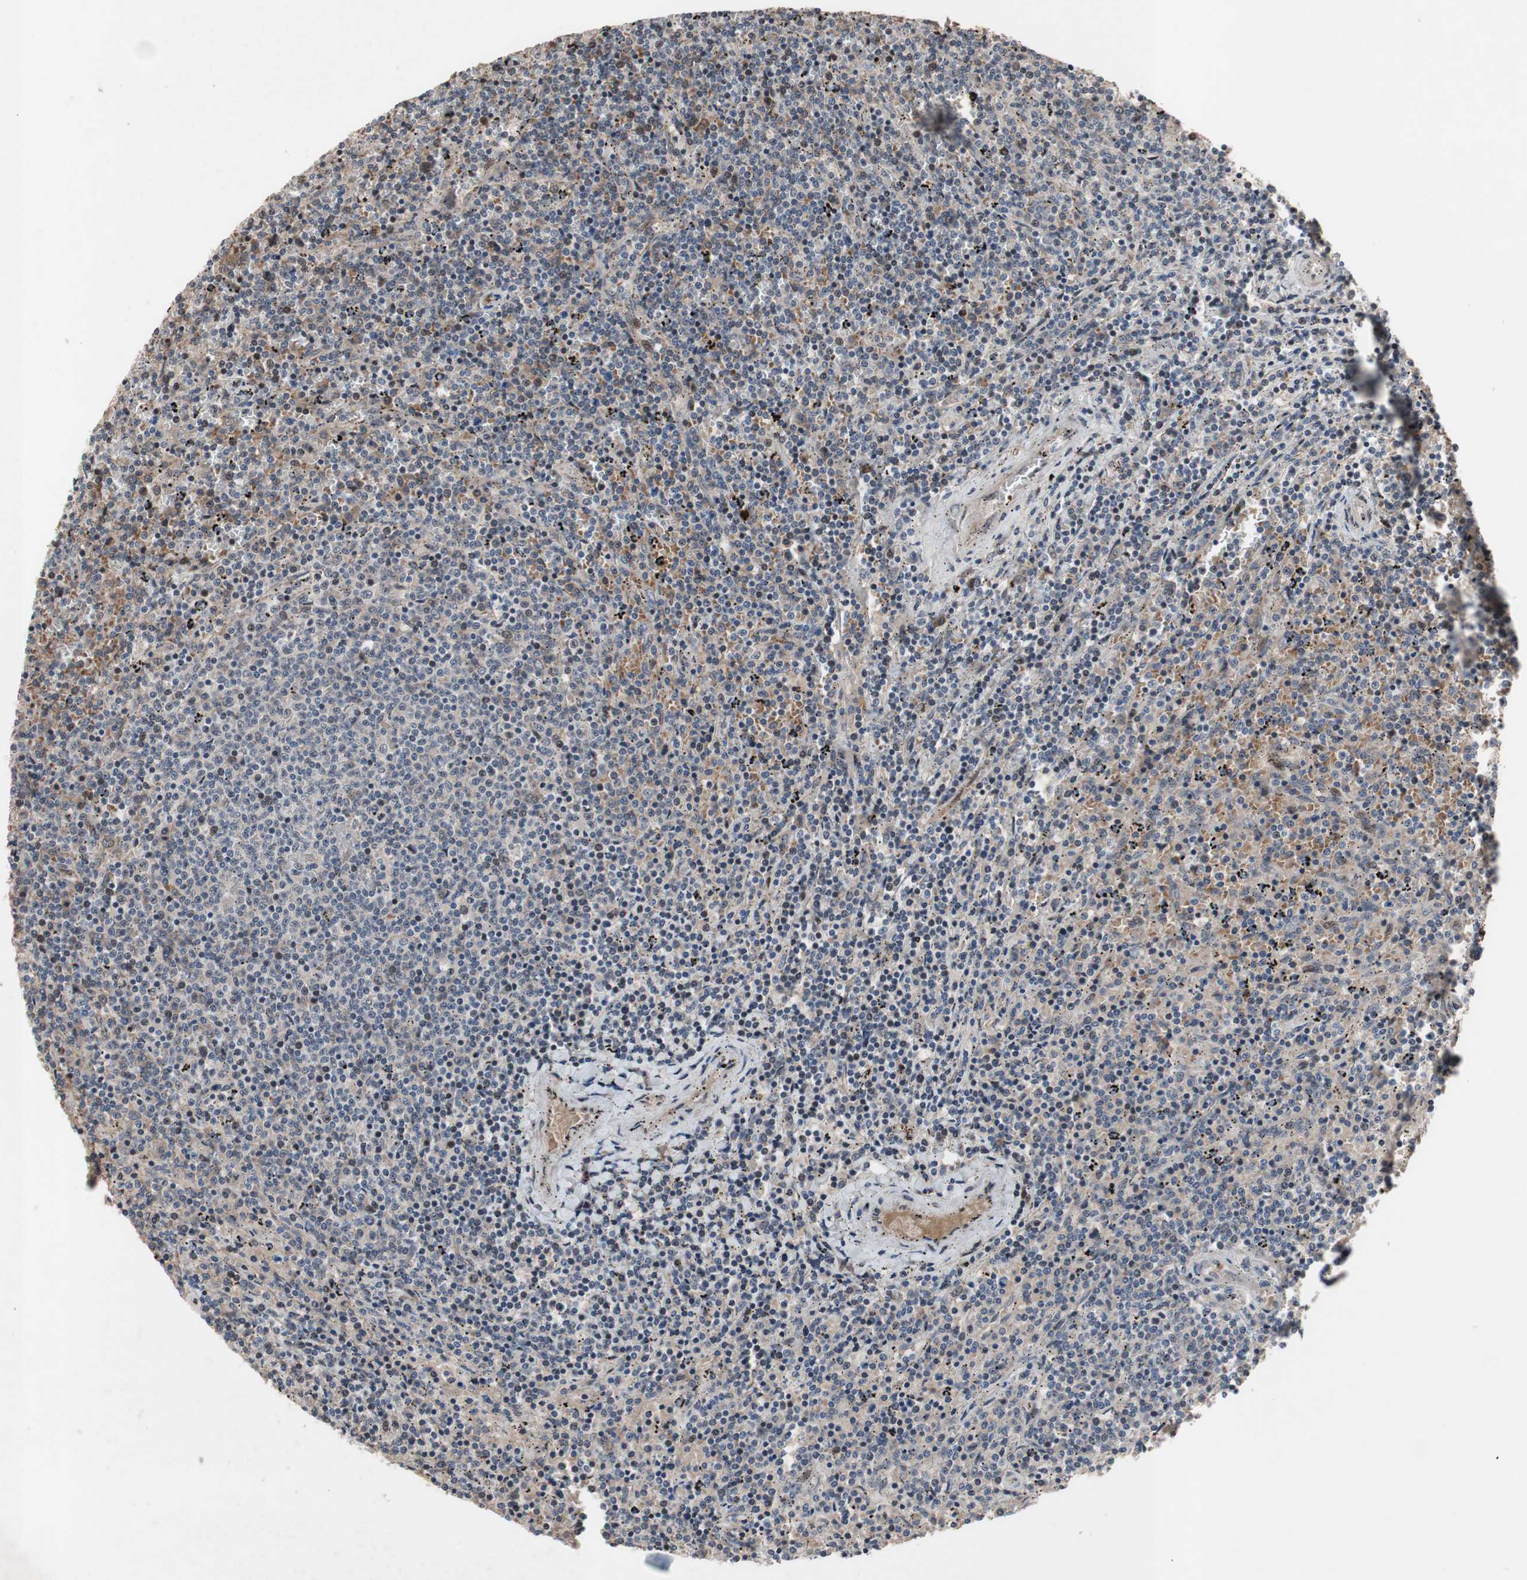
{"staining": {"intensity": "weak", "quantity": "<25%", "location": "cytoplasmic/membranous,nuclear"}, "tissue": "lymphoma", "cell_type": "Tumor cells", "image_type": "cancer", "snomed": [{"axis": "morphology", "description": "Malignant lymphoma, non-Hodgkin's type, Low grade"}, {"axis": "topography", "description": "Spleen"}], "caption": "Image shows no significant protein staining in tumor cells of lymphoma.", "gene": "SOX7", "patient": {"sex": "female", "age": 50}}